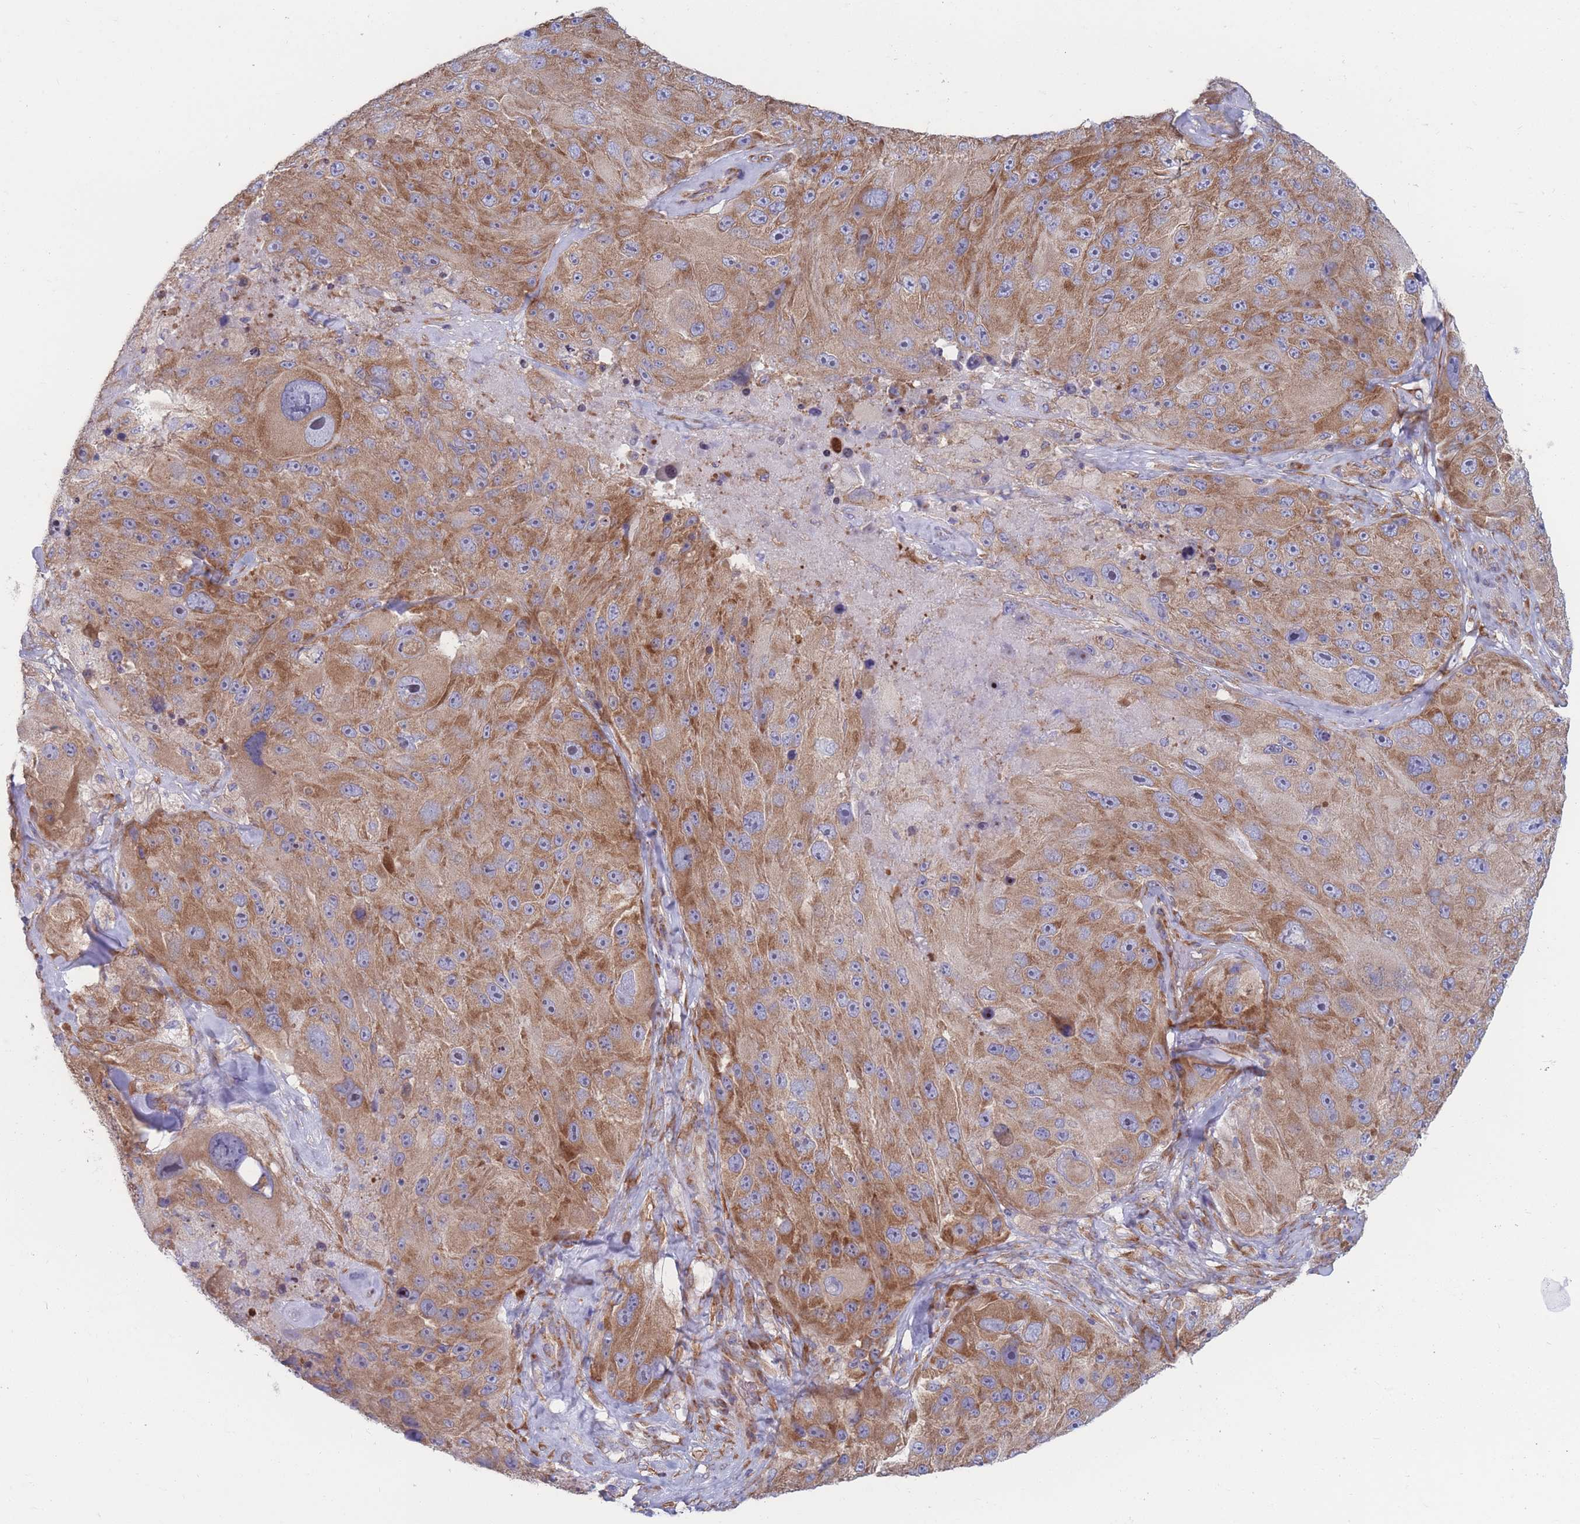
{"staining": {"intensity": "moderate", "quantity": ">75%", "location": "cytoplasmic/membranous"}, "tissue": "melanoma", "cell_type": "Tumor cells", "image_type": "cancer", "snomed": [{"axis": "morphology", "description": "Malignant melanoma, Metastatic site"}, {"axis": "topography", "description": "Lymph node"}], "caption": "Melanoma stained with a protein marker displays moderate staining in tumor cells.", "gene": "RPL8", "patient": {"sex": "male", "age": 62}}